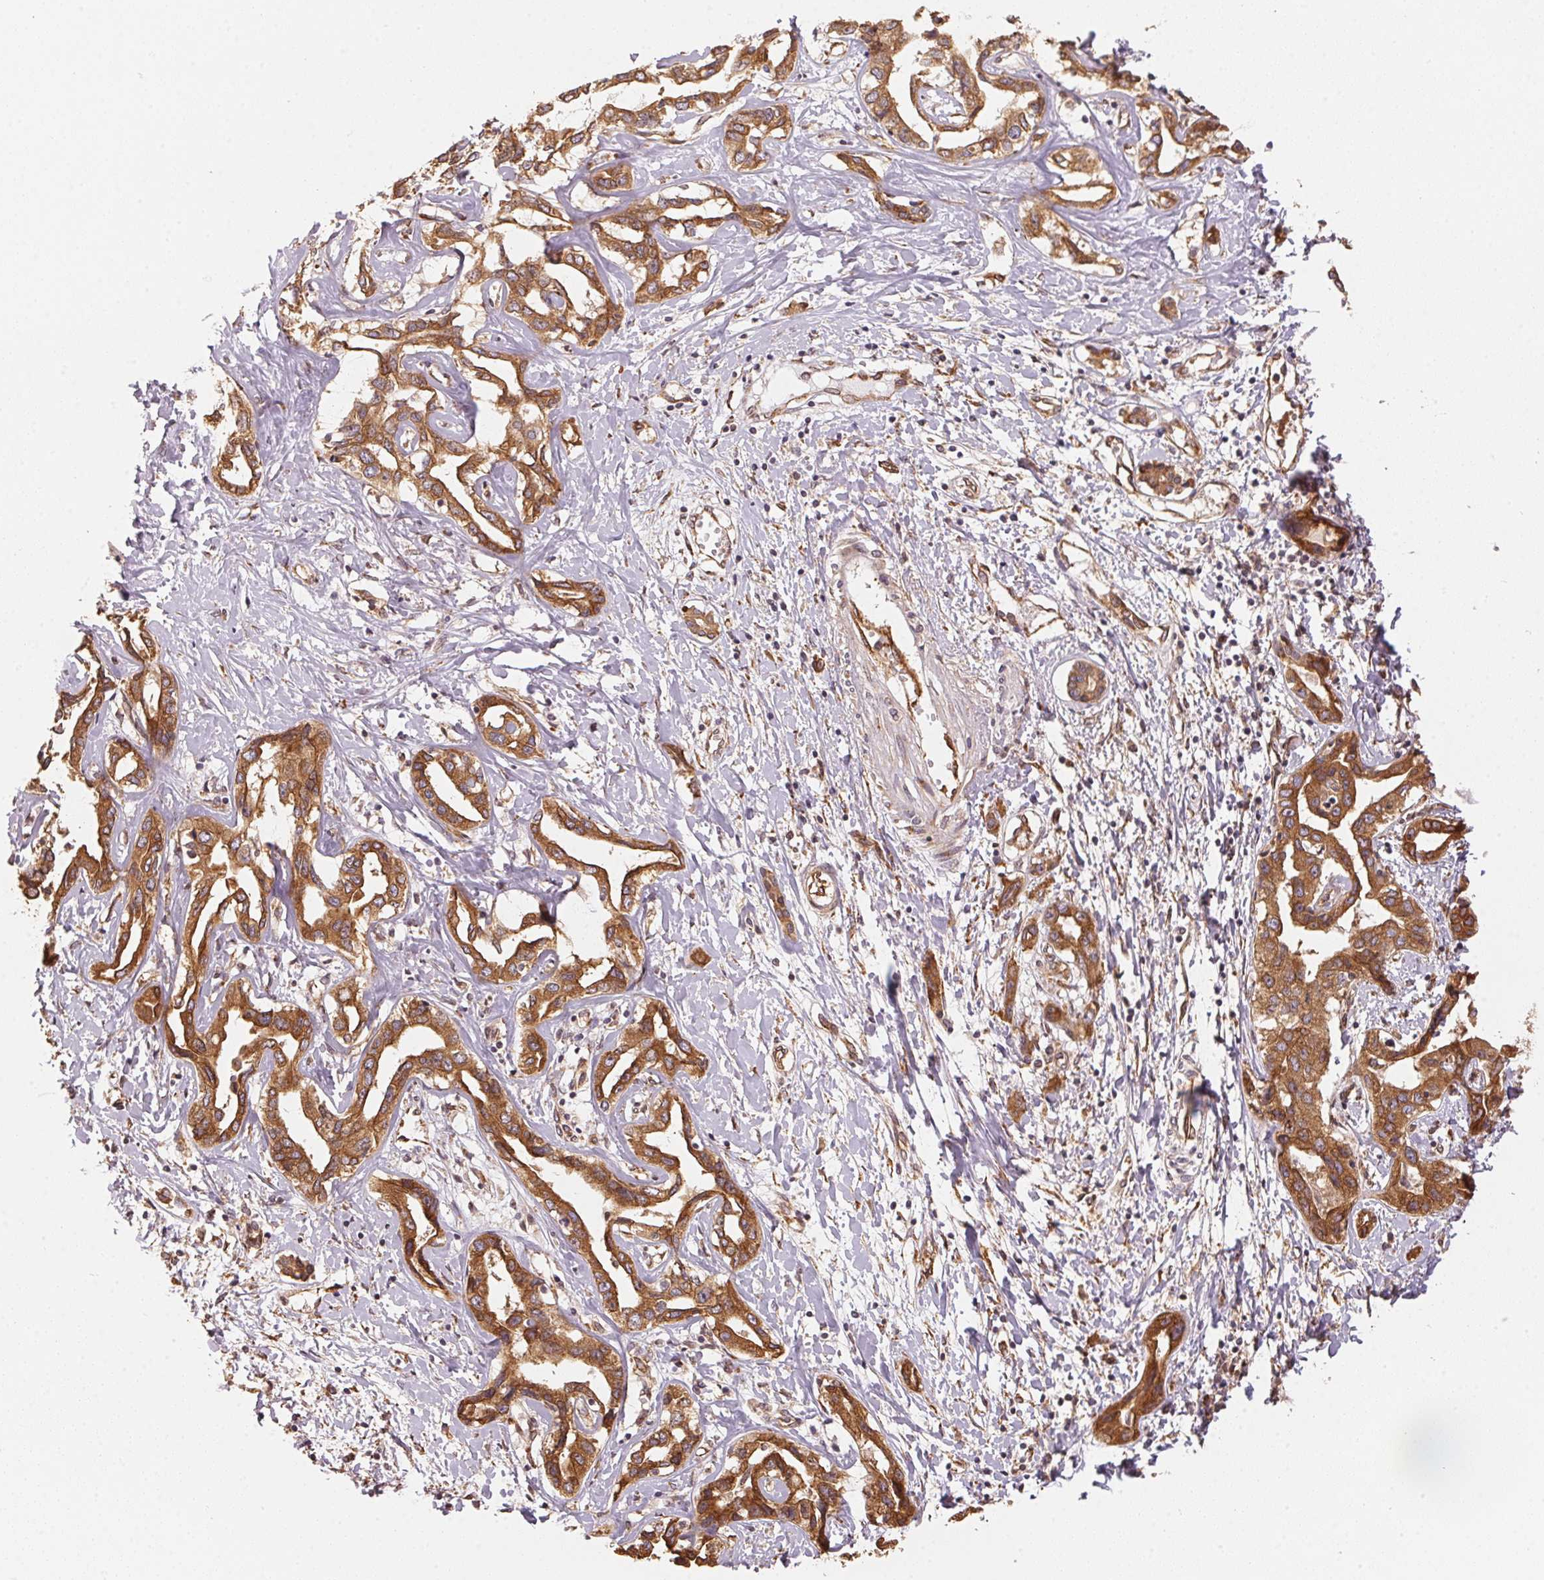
{"staining": {"intensity": "strong", "quantity": ">75%", "location": "cytoplasmic/membranous"}, "tissue": "liver cancer", "cell_type": "Tumor cells", "image_type": "cancer", "snomed": [{"axis": "morphology", "description": "Cholangiocarcinoma"}, {"axis": "topography", "description": "Liver"}], "caption": "Liver cancer tissue exhibits strong cytoplasmic/membranous staining in approximately >75% of tumor cells, visualized by immunohistochemistry.", "gene": "STRN4", "patient": {"sex": "male", "age": 59}}